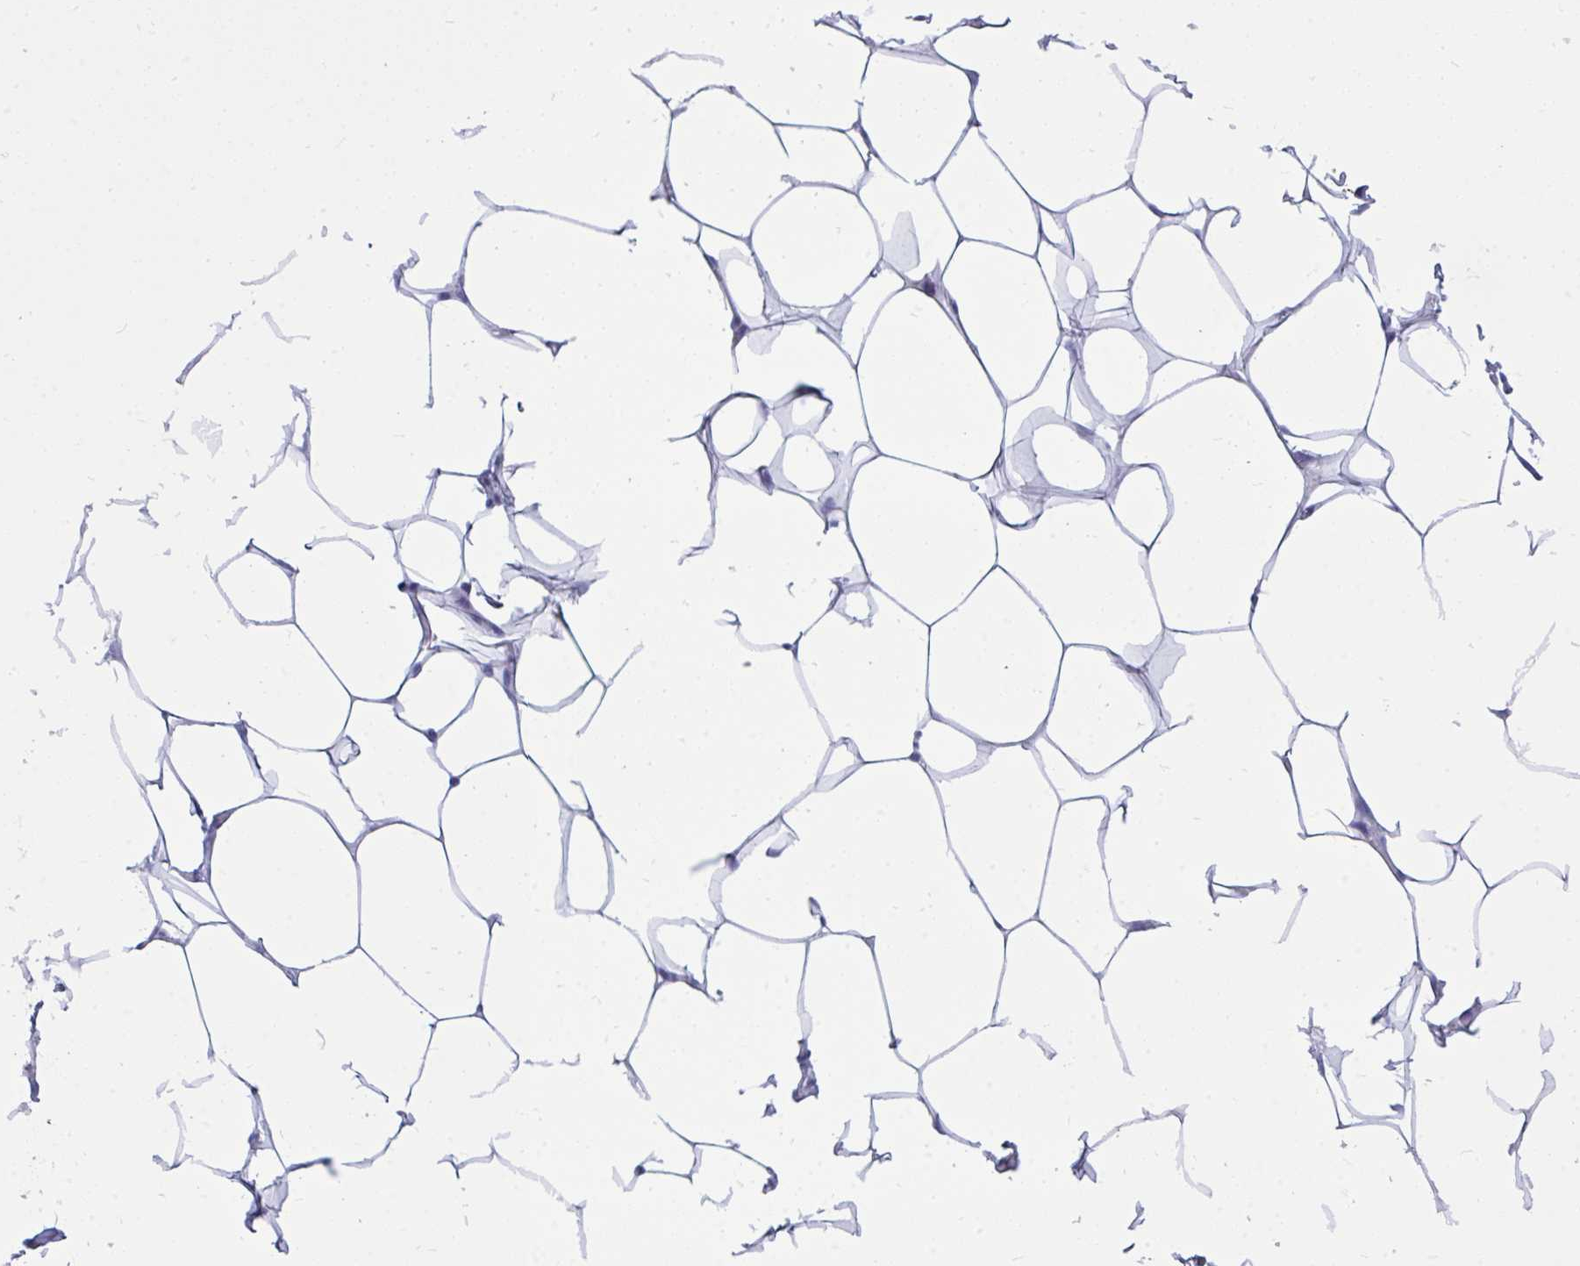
{"staining": {"intensity": "negative", "quantity": "none", "location": "none"}, "tissue": "breast", "cell_type": "Adipocytes", "image_type": "normal", "snomed": [{"axis": "morphology", "description": "Normal tissue, NOS"}, {"axis": "topography", "description": "Breast"}], "caption": "Immunohistochemical staining of benign breast exhibits no significant staining in adipocytes. (Brightfield microscopy of DAB (3,3'-diaminobenzidine) immunohistochemistry (IHC) at high magnification).", "gene": "SPTBN2", "patient": {"sex": "female", "age": 27}}